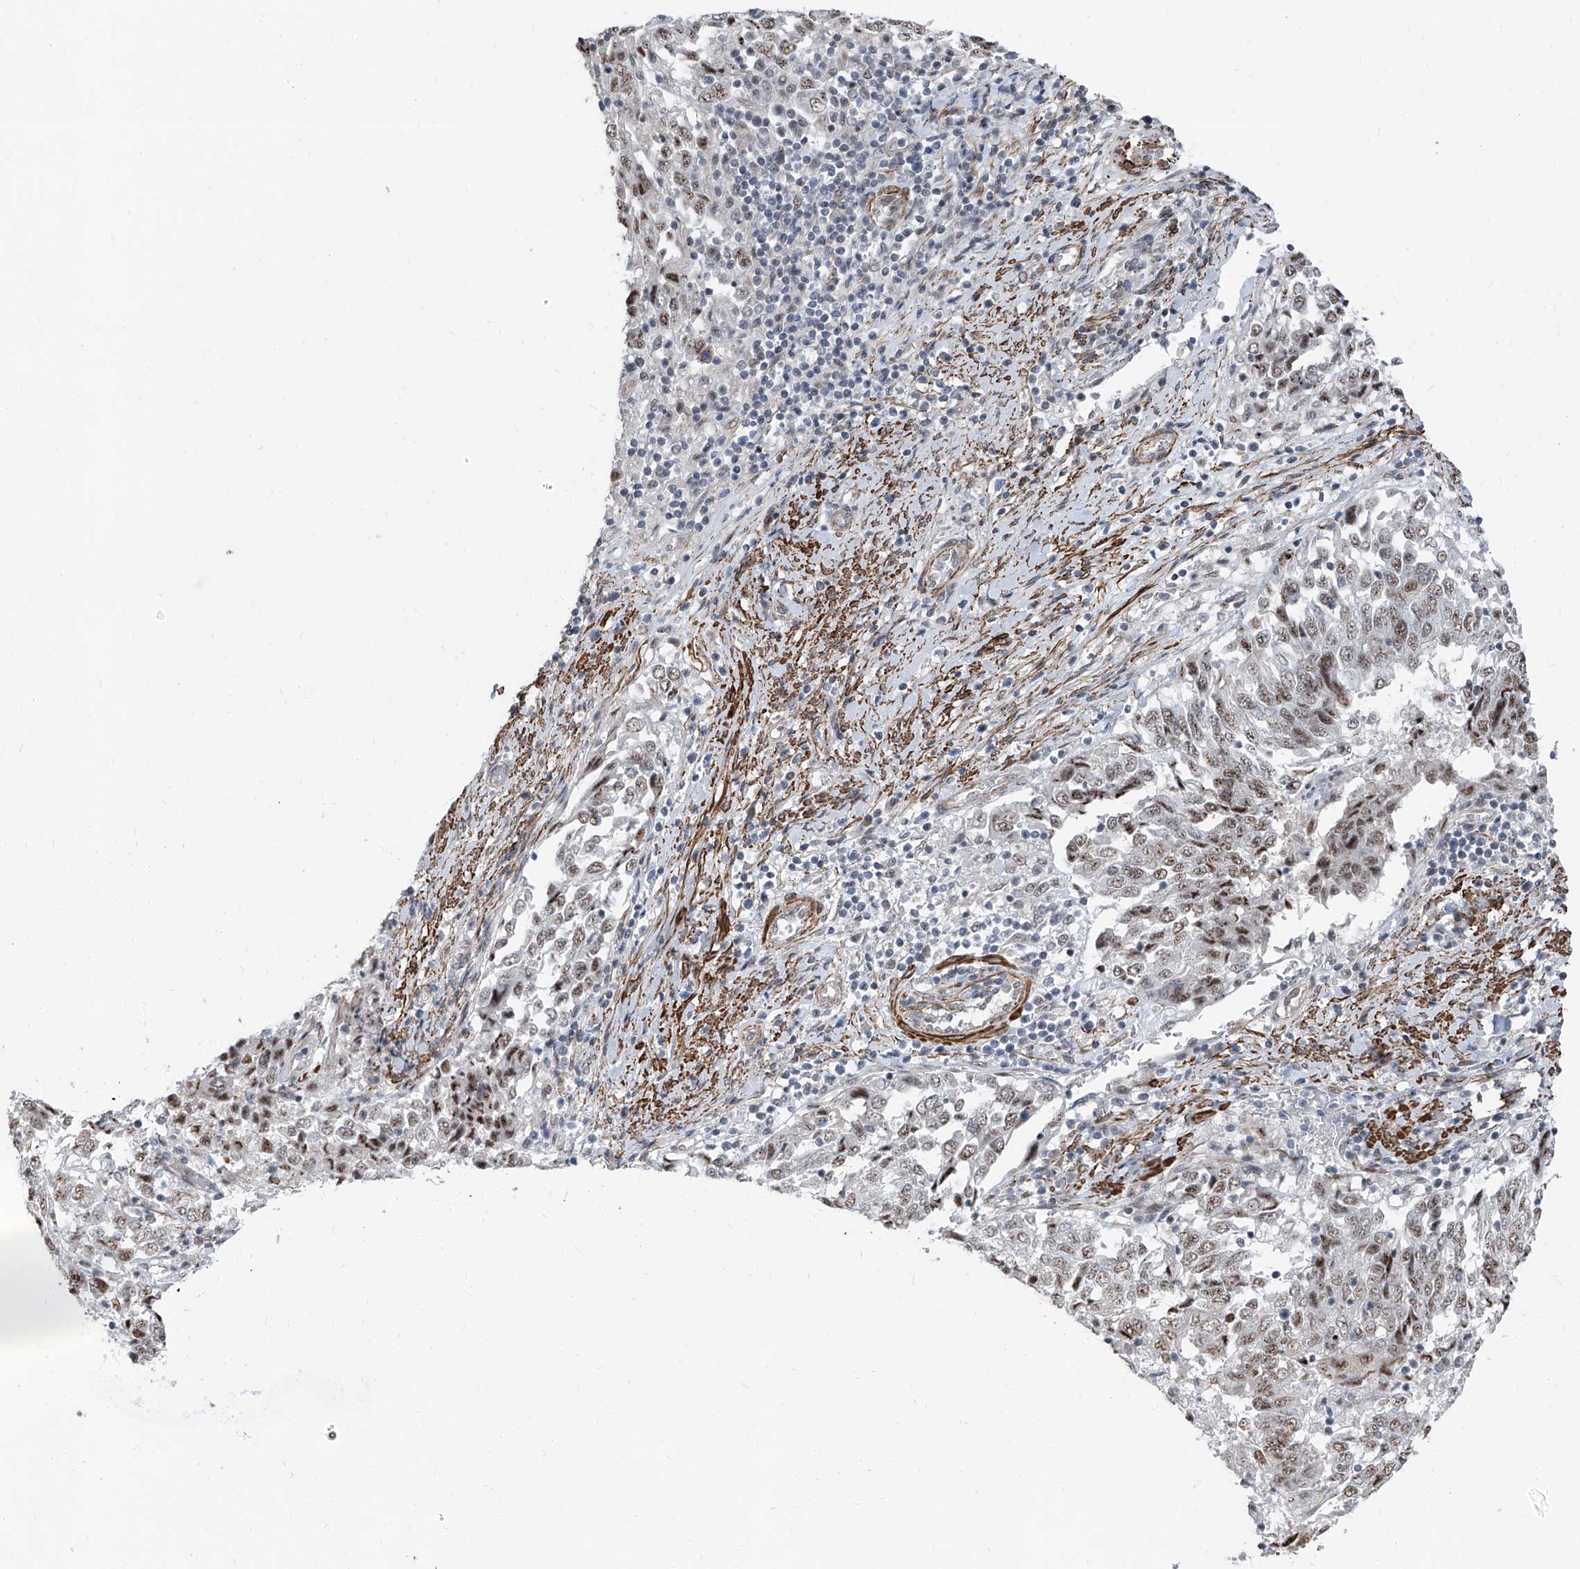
{"staining": {"intensity": "moderate", "quantity": ">75%", "location": "nuclear"}, "tissue": "endometrial cancer", "cell_type": "Tumor cells", "image_type": "cancer", "snomed": [{"axis": "morphology", "description": "Adenocarcinoma, NOS"}, {"axis": "topography", "description": "Endometrium"}], "caption": "Human endometrial cancer (adenocarcinoma) stained with a brown dye reveals moderate nuclear positive positivity in approximately >75% of tumor cells.", "gene": "TXLNB", "patient": {"sex": "female", "age": 80}}